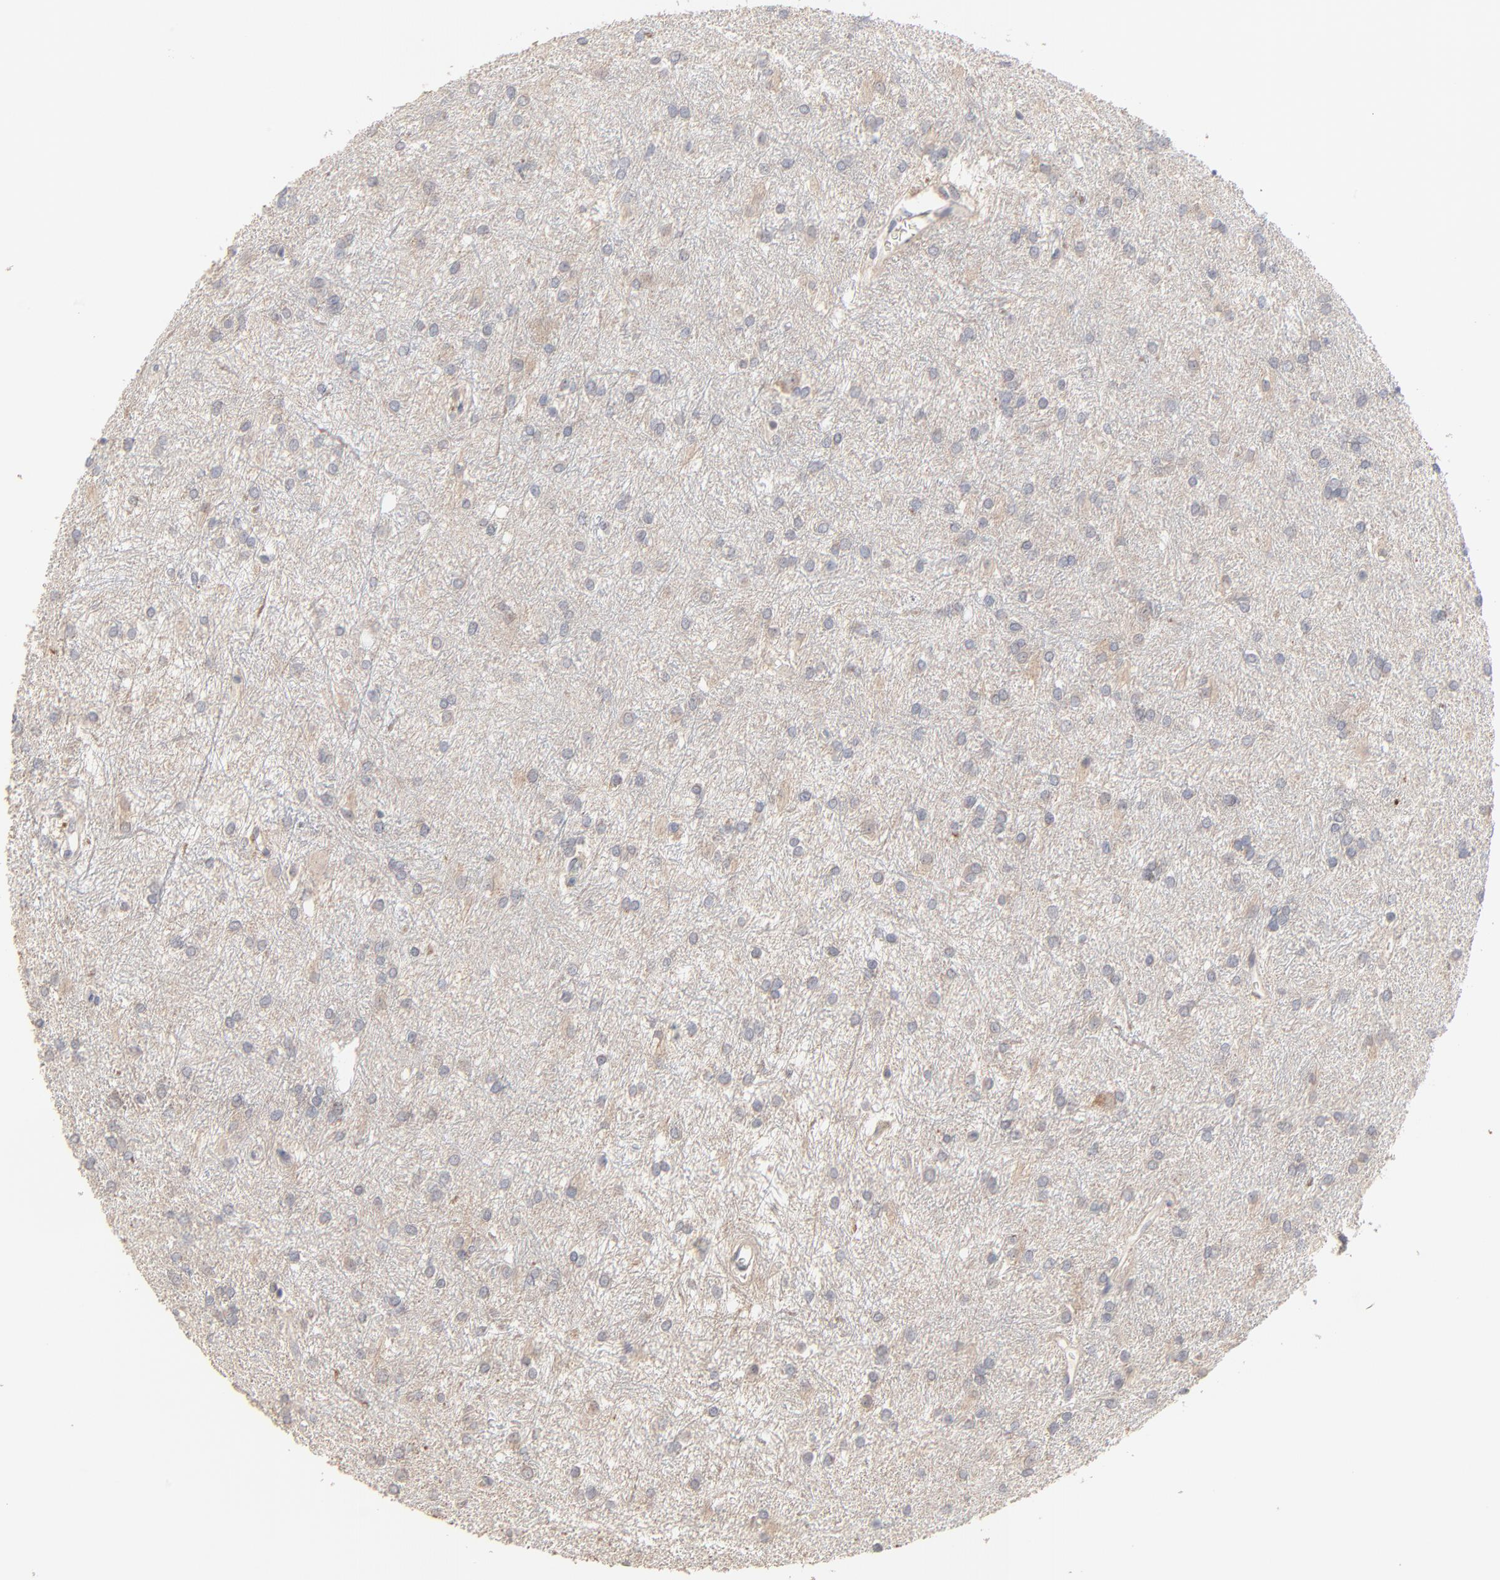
{"staining": {"intensity": "negative", "quantity": "none", "location": "none"}, "tissue": "glioma", "cell_type": "Tumor cells", "image_type": "cancer", "snomed": [{"axis": "morphology", "description": "Glioma, malignant, High grade"}, {"axis": "topography", "description": "Brain"}], "caption": "Tumor cells show no significant protein staining in malignant glioma (high-grade).", "gene": "FANCB", "patient": {"sex": "female", "age": 50}}